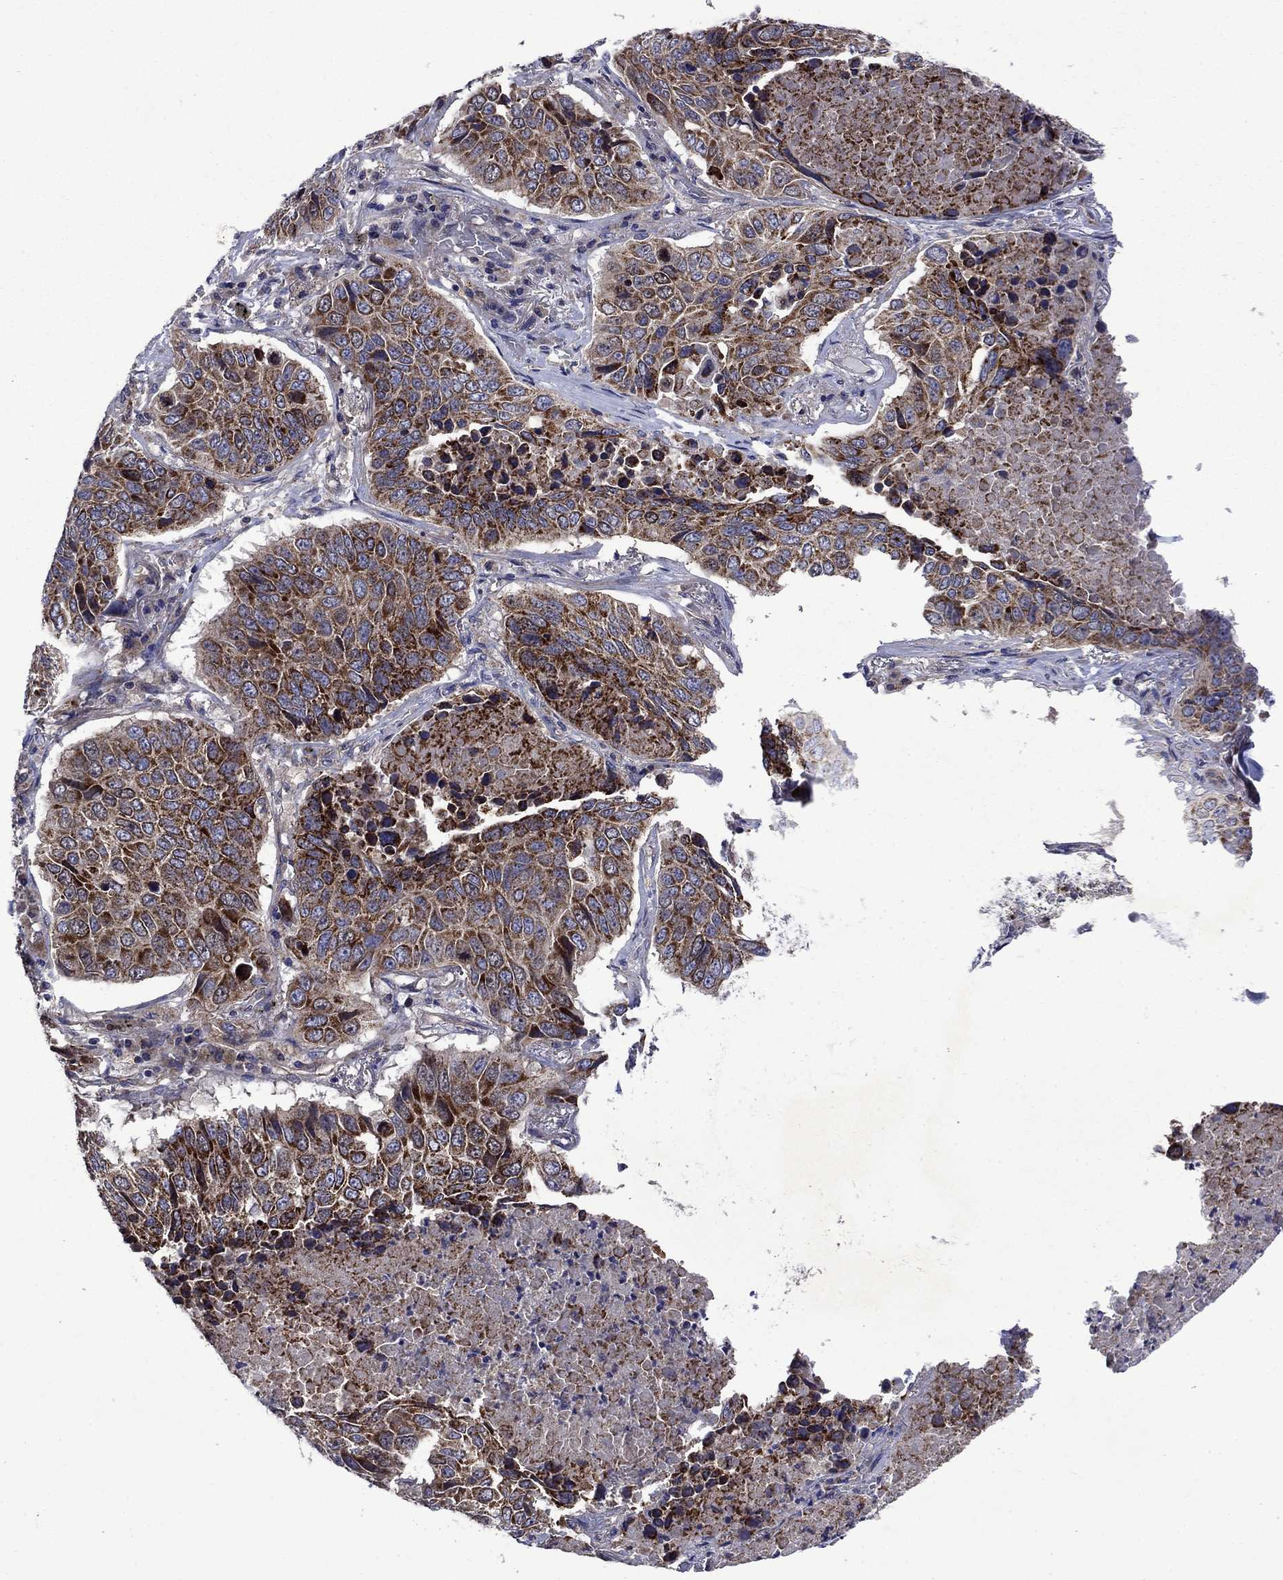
{"staining": {"intensity": "strong", "quantity": "25%-75%", "location": "cytoplasmic/membranous"}, "tissue": "lung cancer", "cell_type": "Tumor cells", "image_type": "cancer", "snomed": [{"axis": "morphology", "description": "Normal tissue, NOS"}, {"axis": "morphology", "description": "Squamous cell carcinoma, NOS"}, {"axis": "topography", "description": "Bronchus"}, {"axis": "topography", "description": "Lung"}], "caption": "IHC image of lung squamous cell carcinoma stained for a protein (brown), which displays high levels of strong cytoplasmic/membranous expression in approximately 25%-75% of tumor cells.", "gene": "KIF22", "patient": {"sex": "male", "age": 64}}